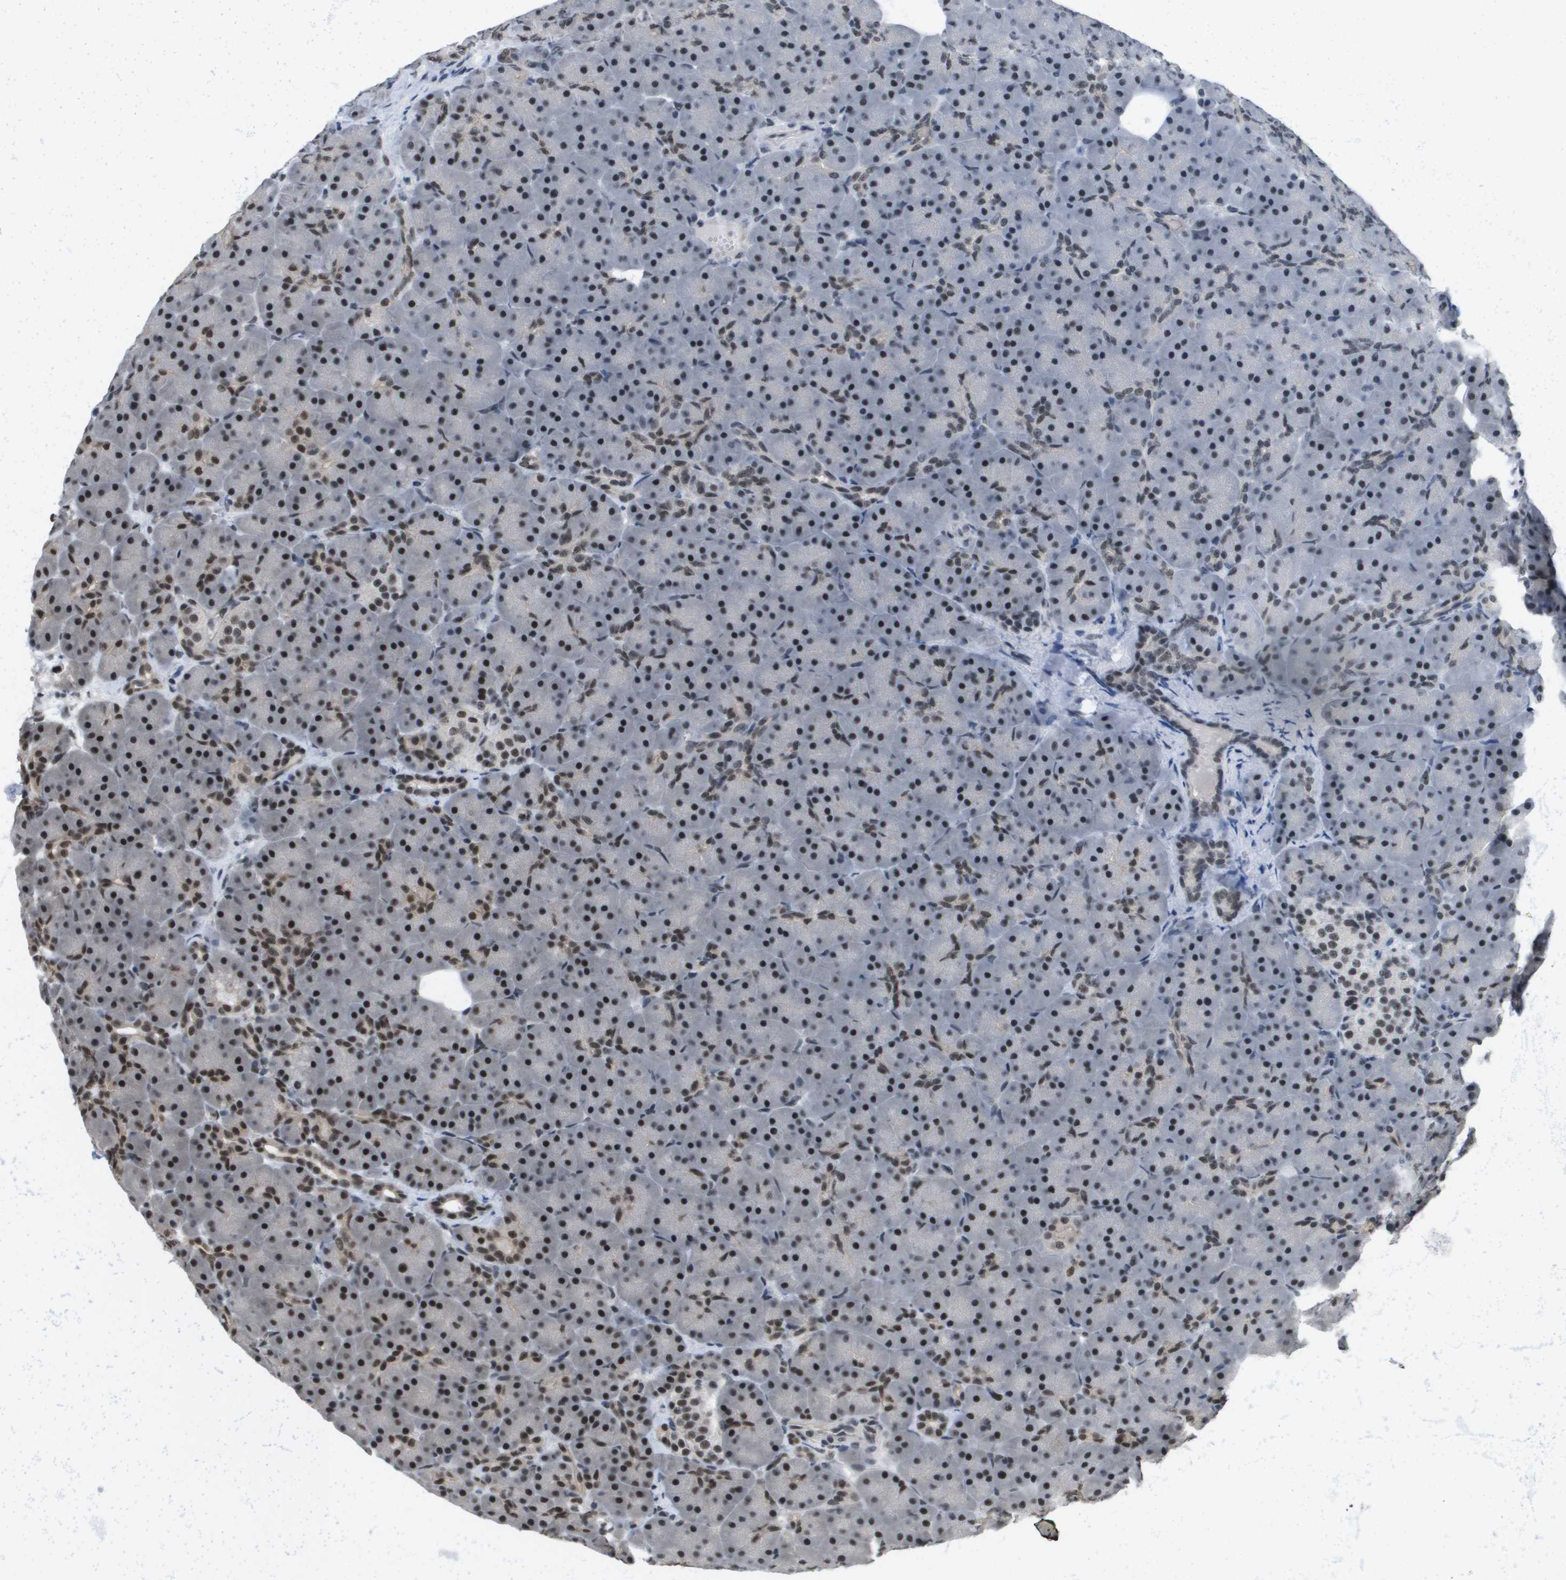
{"staining": {"intensity": "moderate", "quantity": "25%-75%", "location": "nuclear"}, "tissue": "pancreas", "cell_type": "Exocrine glandular cells", "image_type": "normal", "snomed": [{"axis": "morphology", "description": "Normal tissue, NOS"}, {"axis": "topography", "description": "Pancreas"}], "caption": "Immunohistochemistry of unremarkable human pancreas exhibits medium levels of moderate nuclear positivity in approximately 25%-75% of exocrine glandular cells.", "gene": "ISY1", "patient": {"sex": "male", "age": 66}}